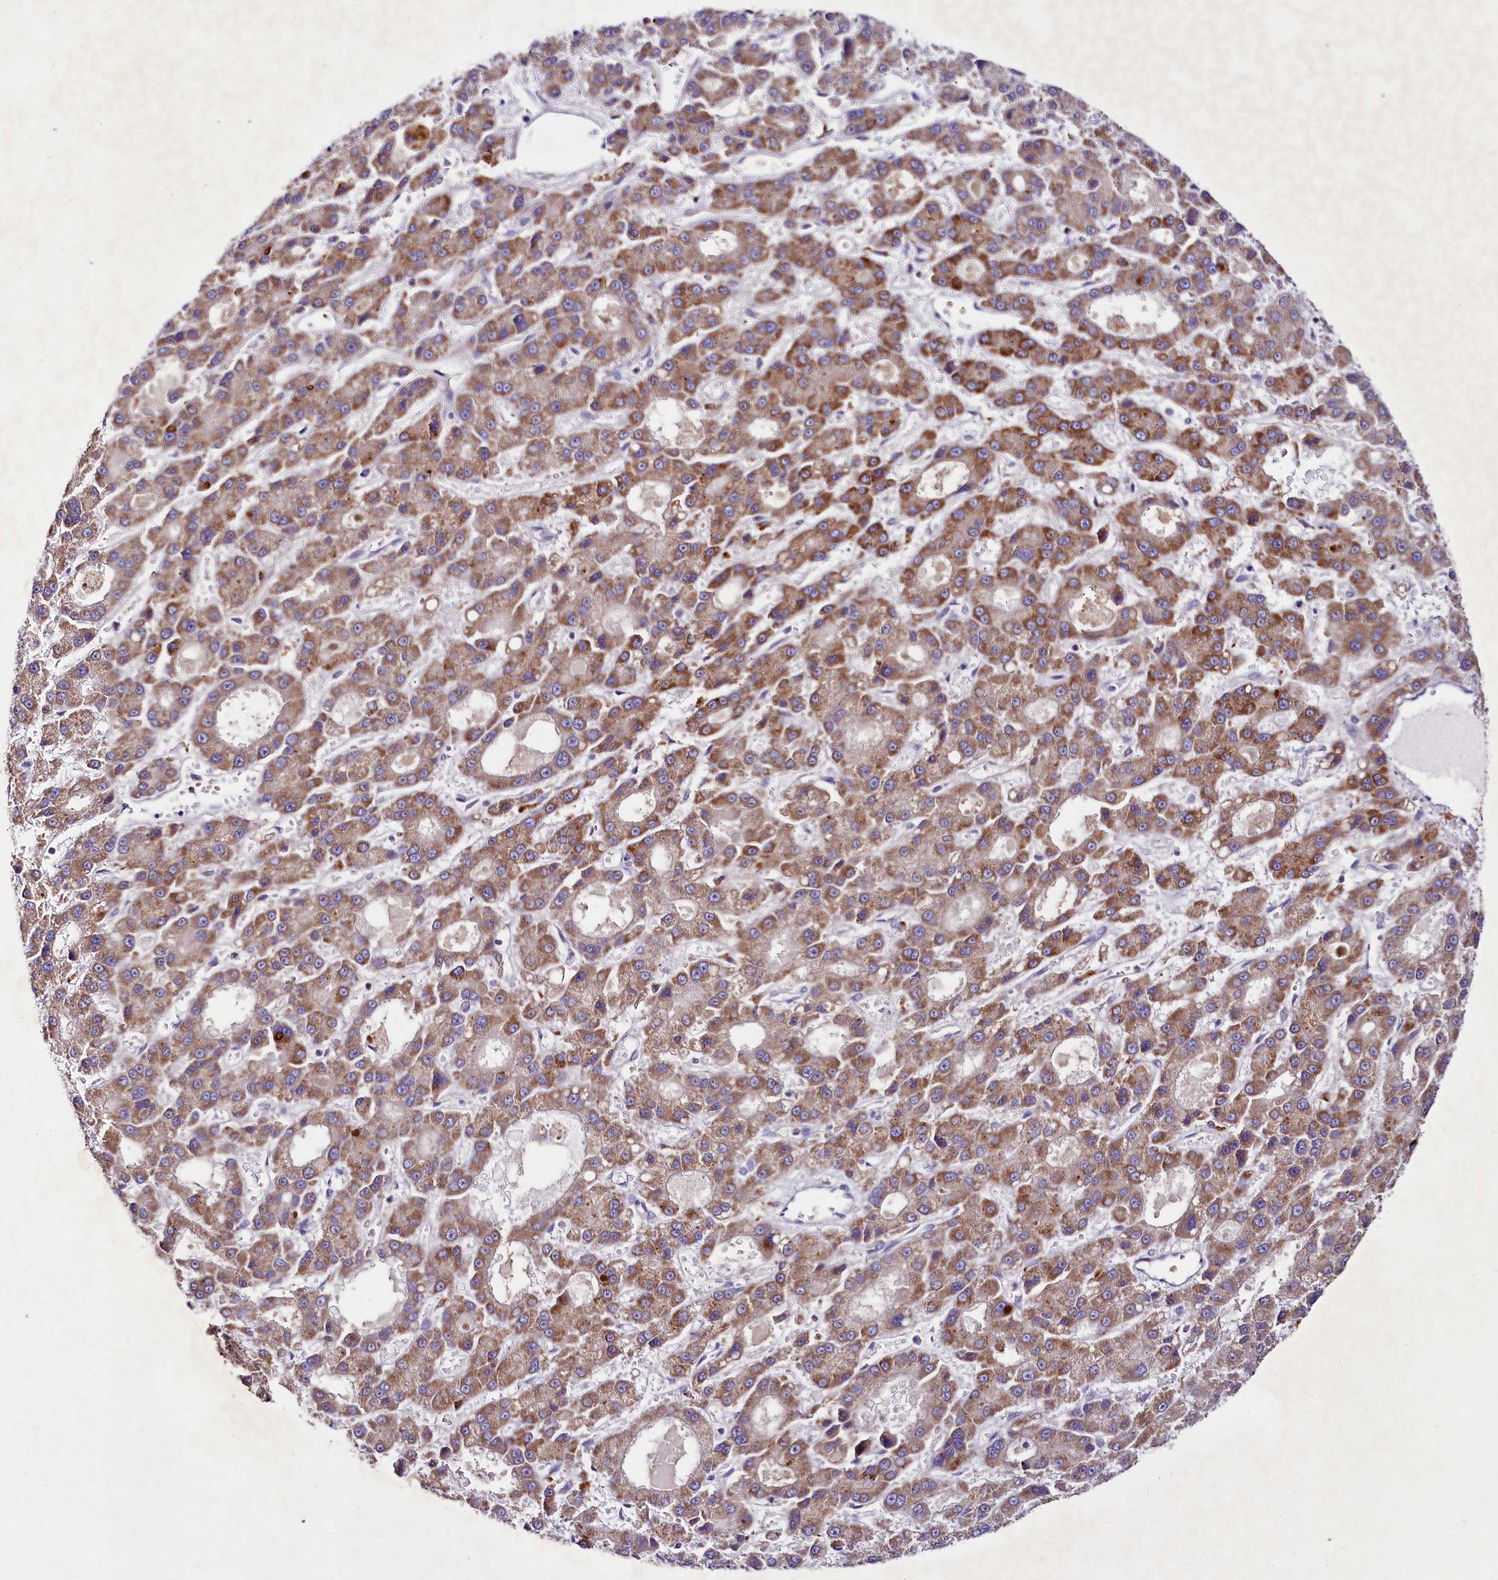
{"staining": {"intensity": "moderate", "quantity": ">75%", "location": "cytoplasmic/membranous"}, "tissue": "liver cancer", "cell_type": "Tumor cells", "image_type": "cancer", "snomed": [{"axis": "morphology", "description": "Carcinoma, Hepatocellular, NOS"}, {"axis": "topography", "description": "Liver"}], "caption": "This is an image of immunohistochemistry (IHC) staining of liver cancer (hepatocellular carcinoma), which shows moderate positivity in the cytoplasmic/membranous of tumor cells.", "gene": "SACM1L", "patient": {"sex": "male", "age": 70}}